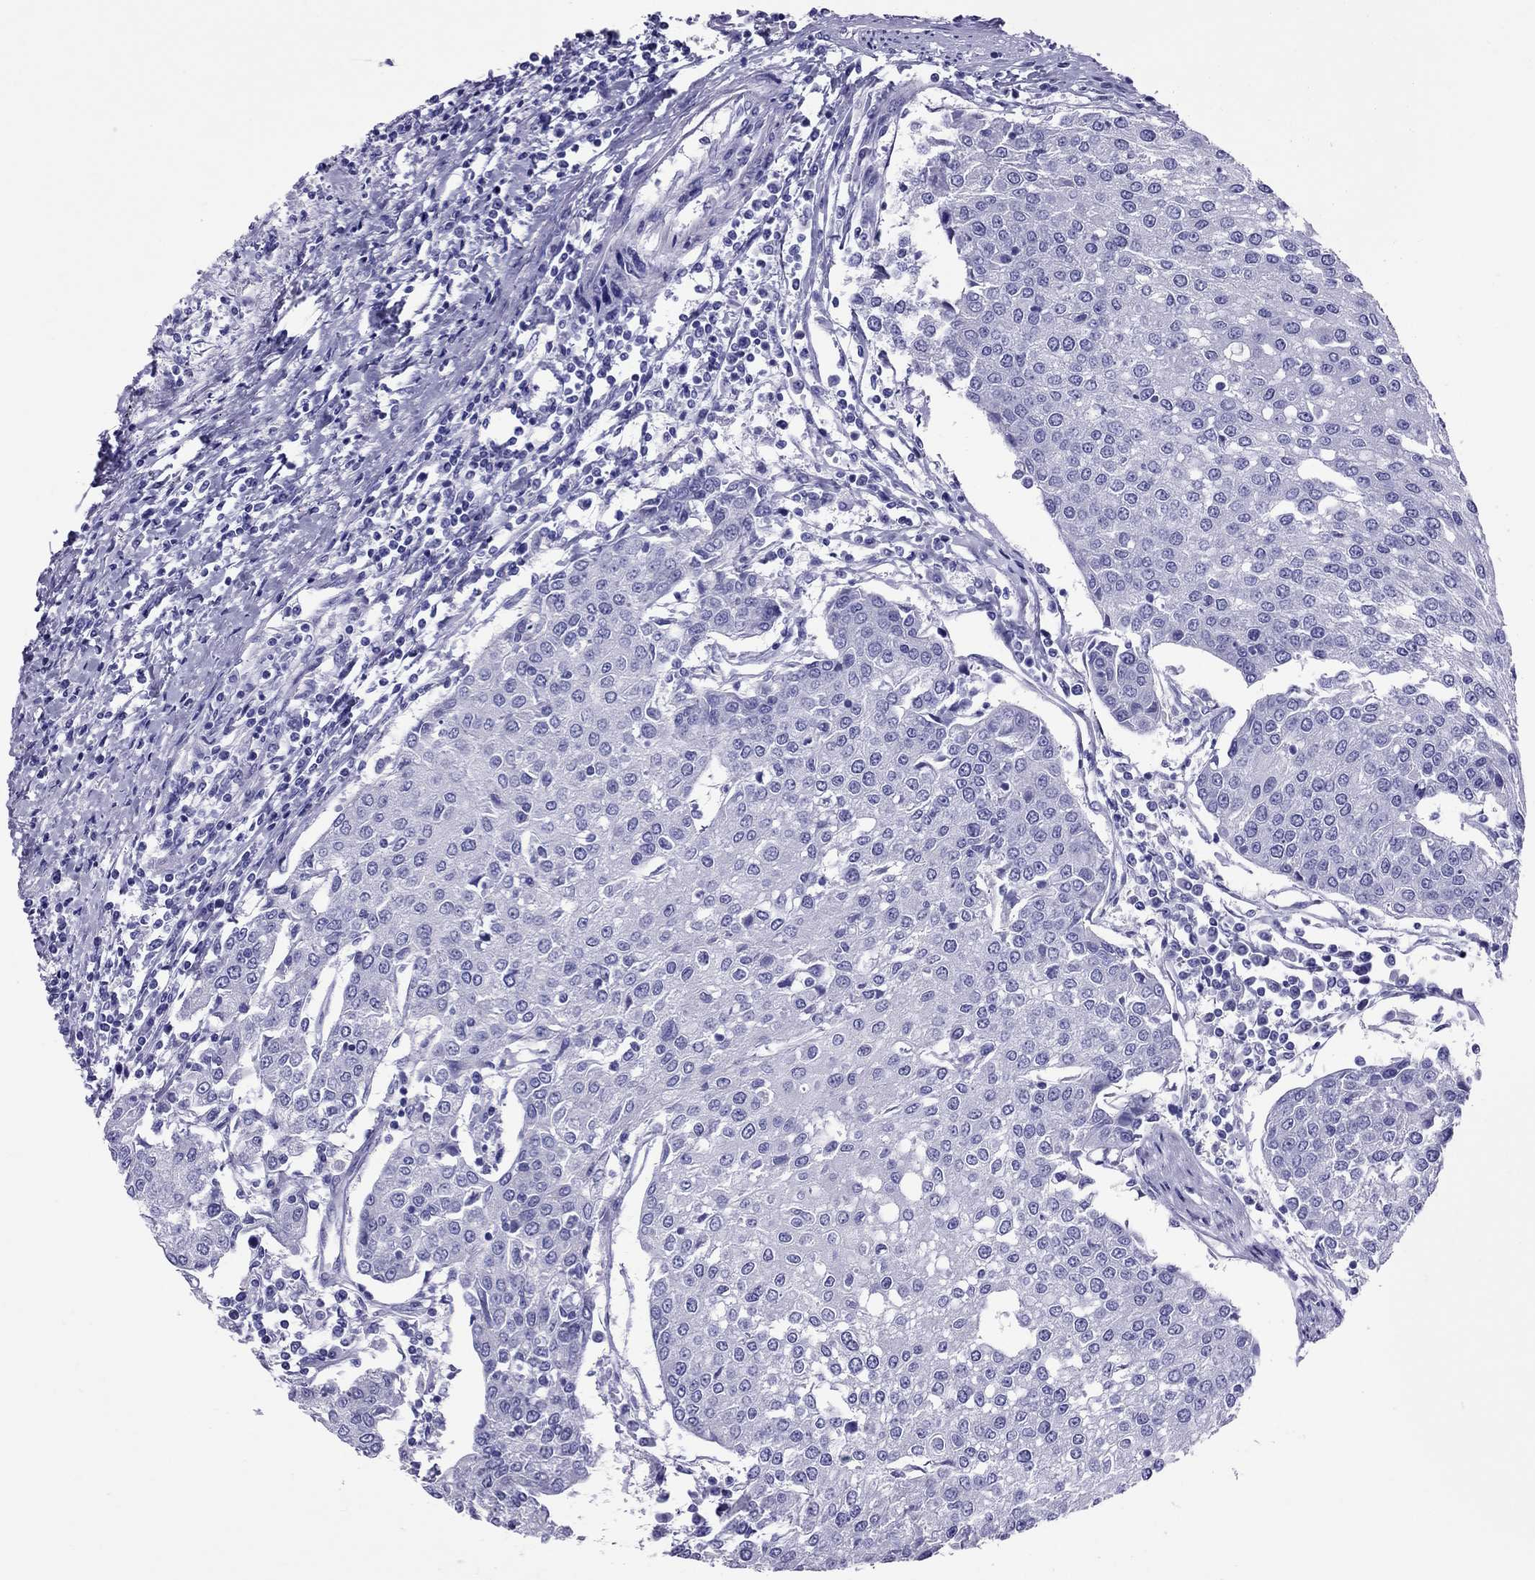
{"staining": {"intensity": "negative", "quantity": "none", "location": "none"}, "tissue": "urothelial cancer", "cell_type": "Tumor cells", "image_type": "cancer", "snomed": [{"axis": "morphology", "description": "Urothelial carcinoma, High grade"}, {"axis": "topography", "description": "Urinary bladder"}], "caption": "The histopathology image reveals no significant expression in tumor cells of urothelial cancer. (DAB immunohistochemistry with hematoxylin counter stain).", "gene": "AVPR1B", "patient": {"sex": "female", "age": 85}}